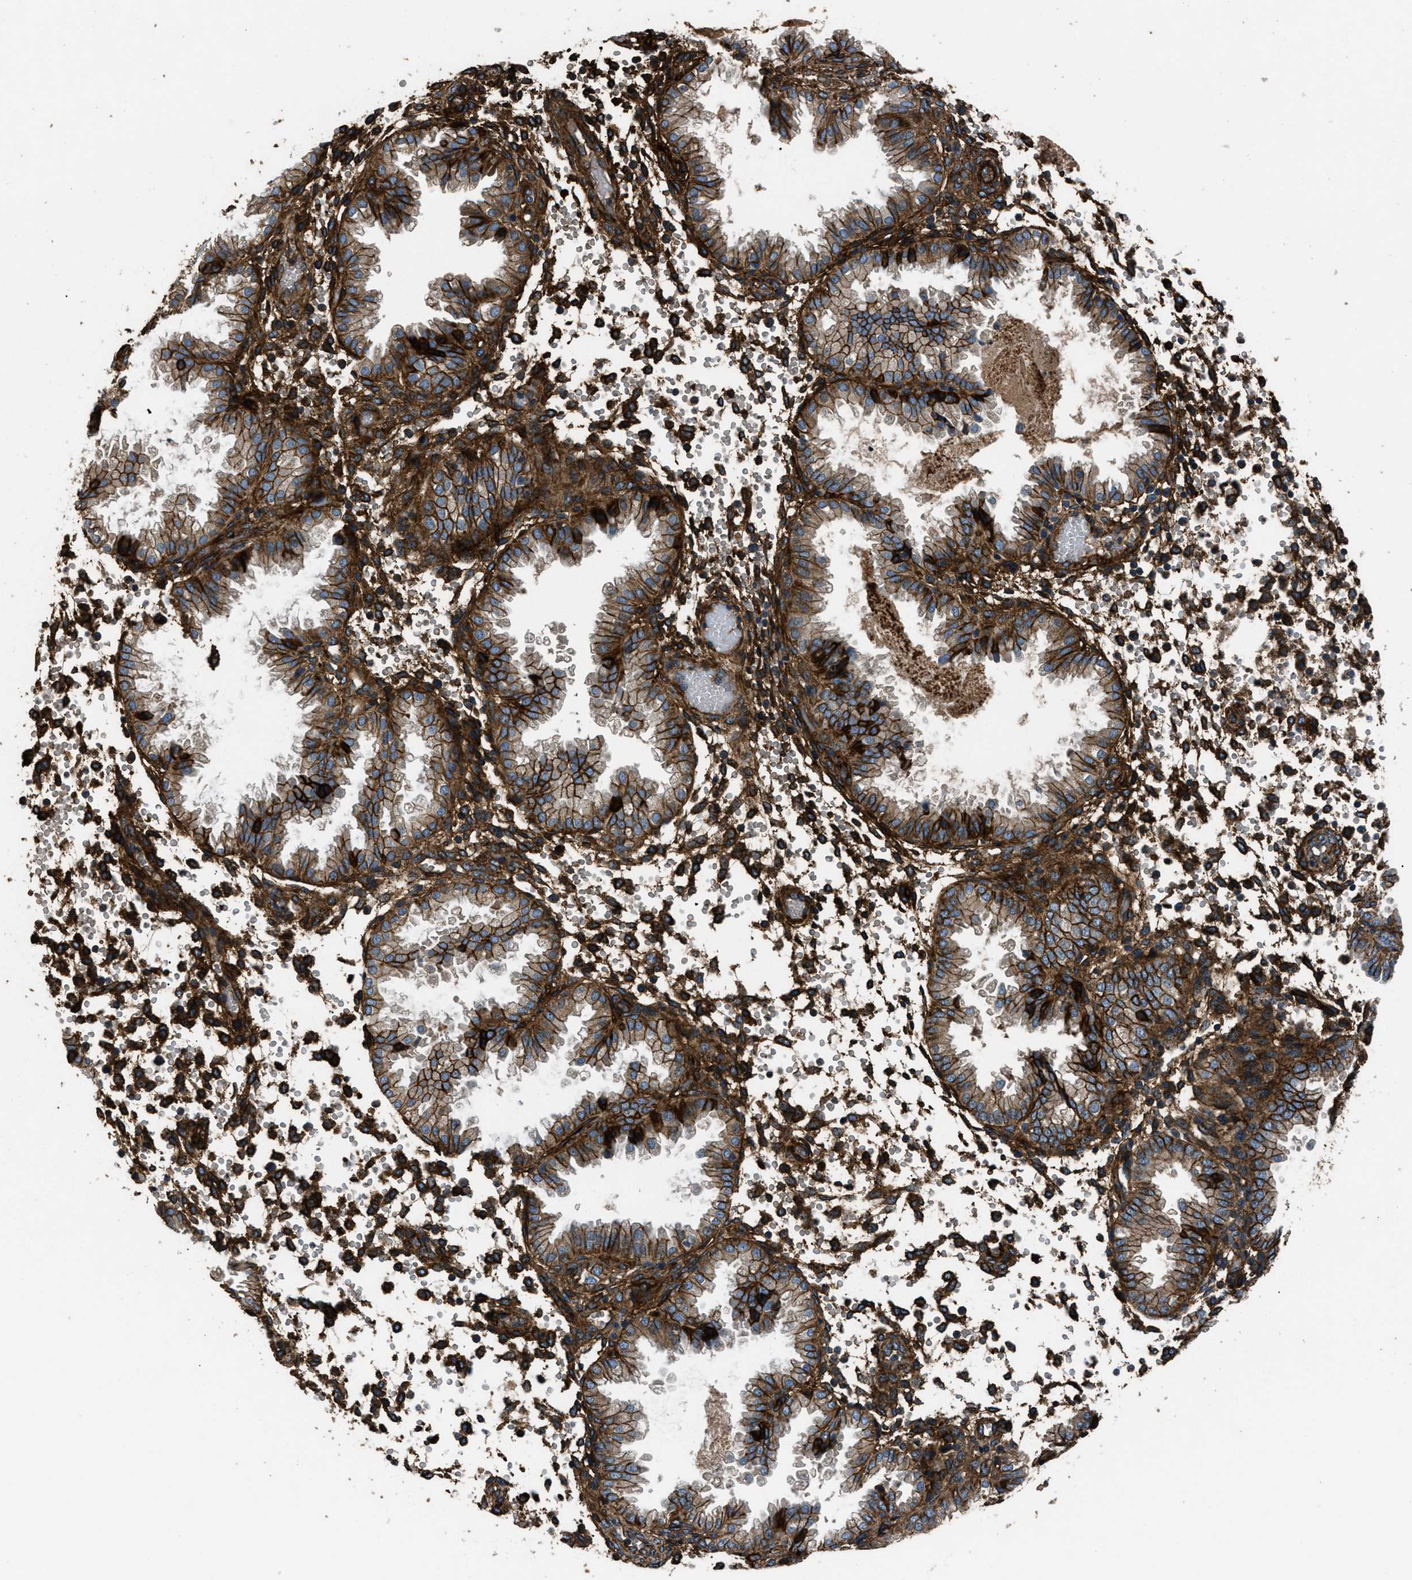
{"staining": {"intensity": "strong", "quantity": ">75%", "location": "cytoplasmic/membranous"}, "tissue": "endometrium", "cell_type": "Cells in endometrial stroma", "image_type": "normal", "snomed": [{"axis": "morphology", "description": "Normal tissue, NOS"}, {"axis": "topography", "description": "Endometrium"}], "caption": "Immunohistochemical staining of unremarkable endometrium demonstrates strong cytoplasmic/membranous protein staining in approximately >75% of cells in endometrial stroma.", "gene": "CD276", "patient": {"sex": "female", "age": 33}}